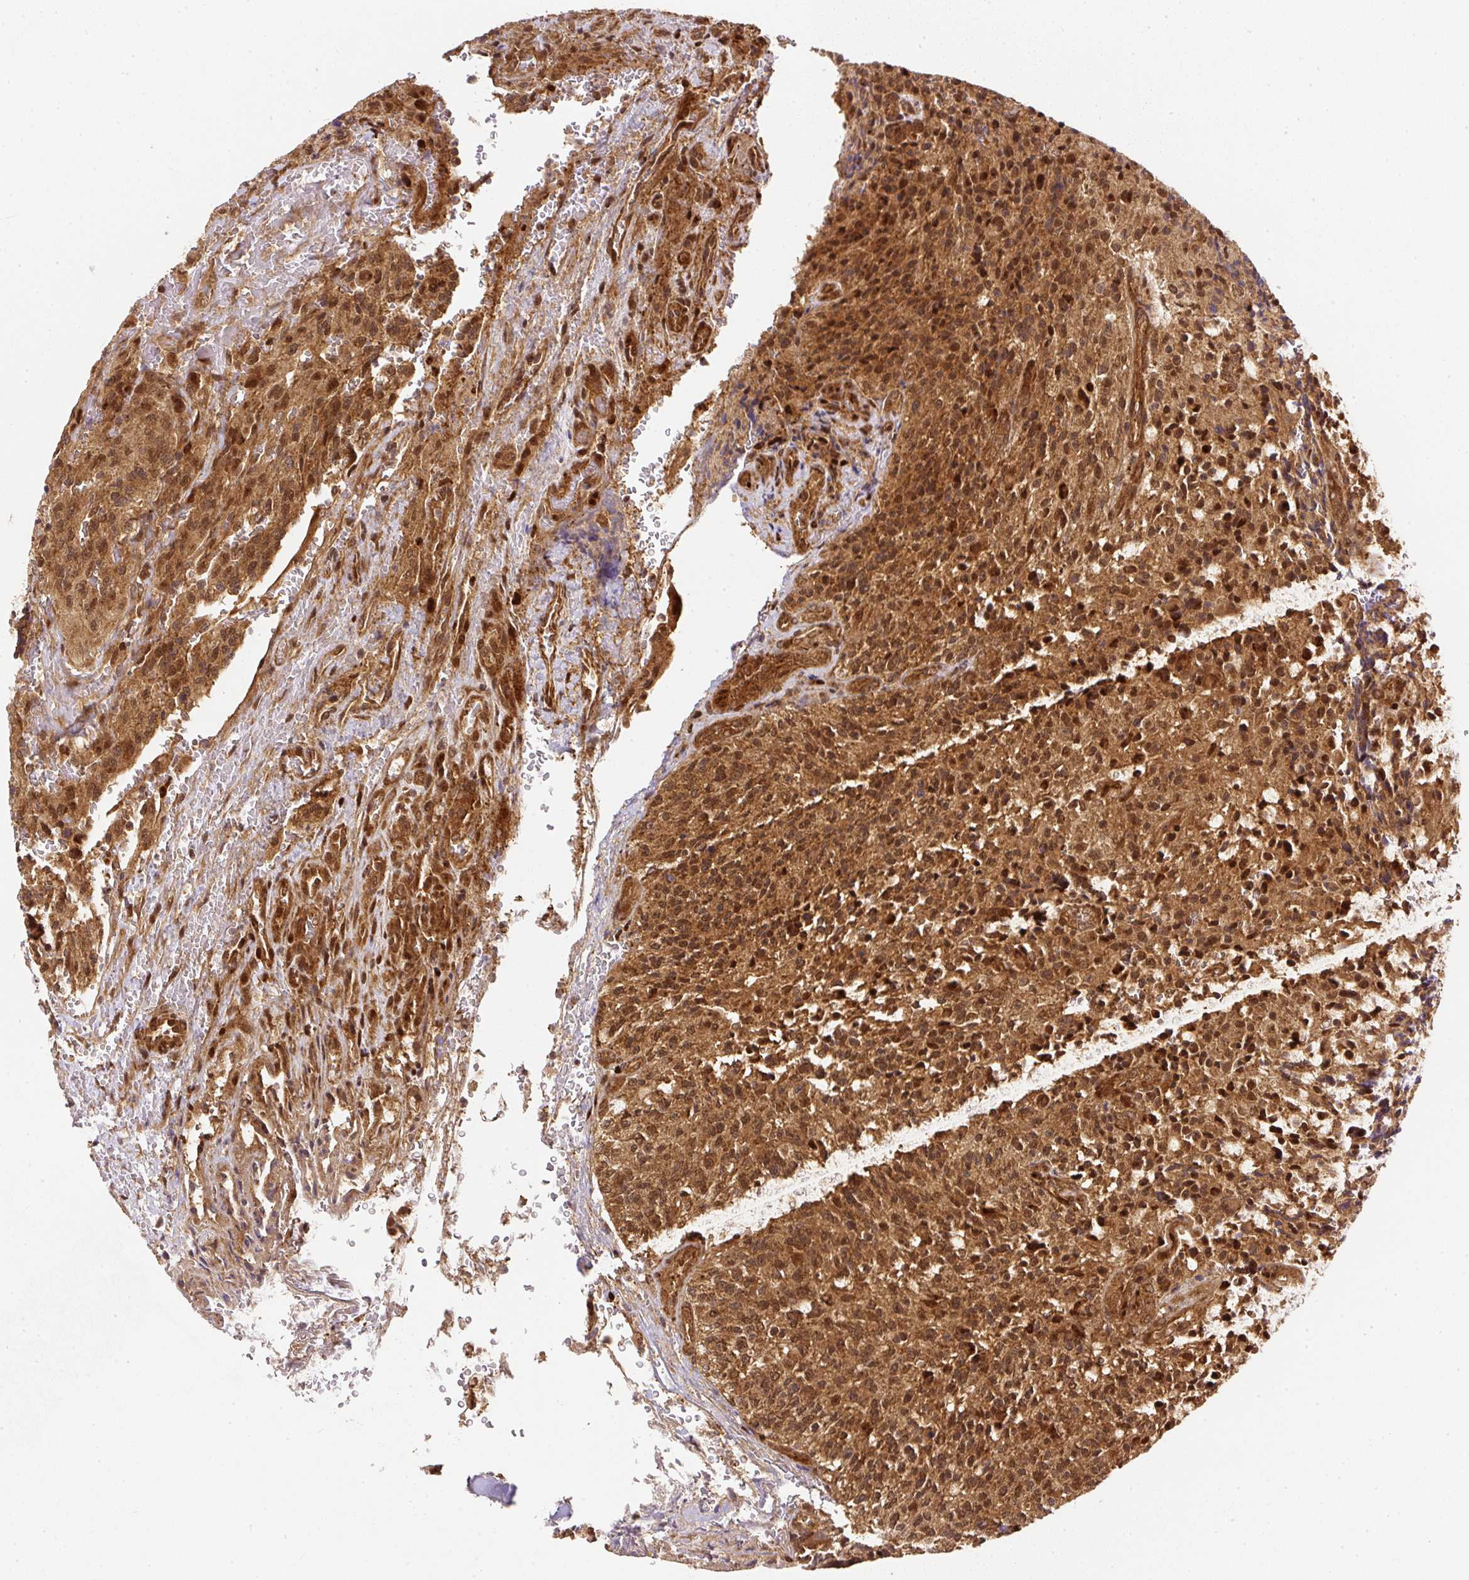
{"staining": {"intensity": "strong", "quantity": ">75%", "location": "cytoplasmic/membranous,nuclear"}, "tissue": "glioma", "cell_type": "Tumor cells", "image_type": "cancer", "snomed": [{"axis": "morphology", "description": "Normal tissue, NOS"}, {"axis": "morphology", "description": "Glioma, malignant, High grade"}, {"axis": "topography", "description": "Cerebral cortex"}], "caption": "Human malignant glioma (high-grade) stained with a brown dye displays strong cytoplasmic/membranous and nuclear positive positivity in approximately >75% of tumor cells.", "gene": "PSMD1", "patient": {"sex": "male", "age": 56}}